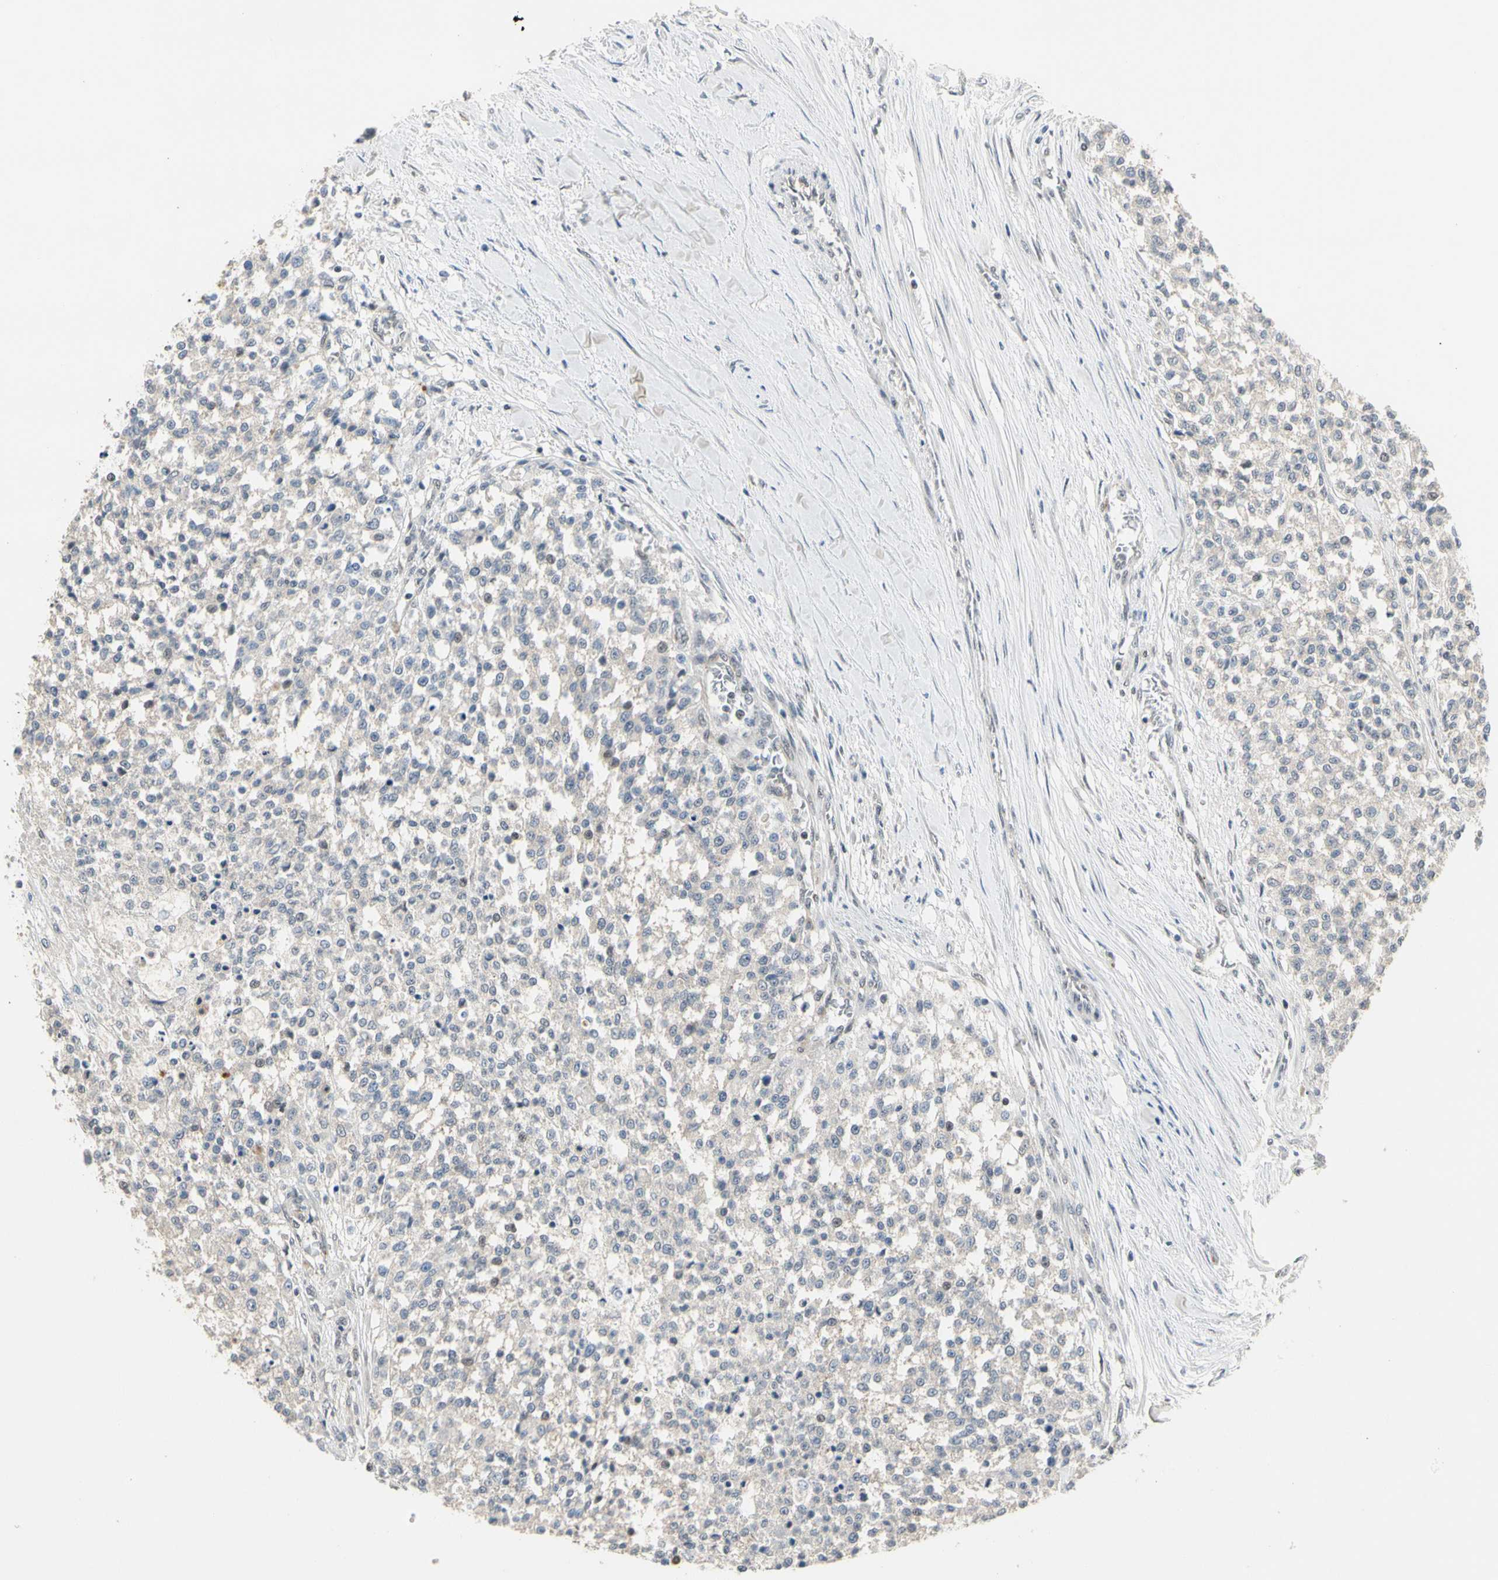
{"staining": {"intensity": "negative", "quantity": "none", "location": "none"}, "tissue": "testis cancer", "cell_type": "Tumor cells", "image_type": "cancer", "snomed": [{"axis": "morphology", "description": "Seminoma, NOS"}, {"axis": "topography", "description": "Testis"}], "caption": "Immunohistochemical staining of human testis seminoma shows no significant expression in tumor cells. (DAB (3,3'-diaminobenzidine) immunohistochemistry with hematoxylin counter stain).", "gene": "GREM1", "patient": {"sex": "male", "age": 59}}